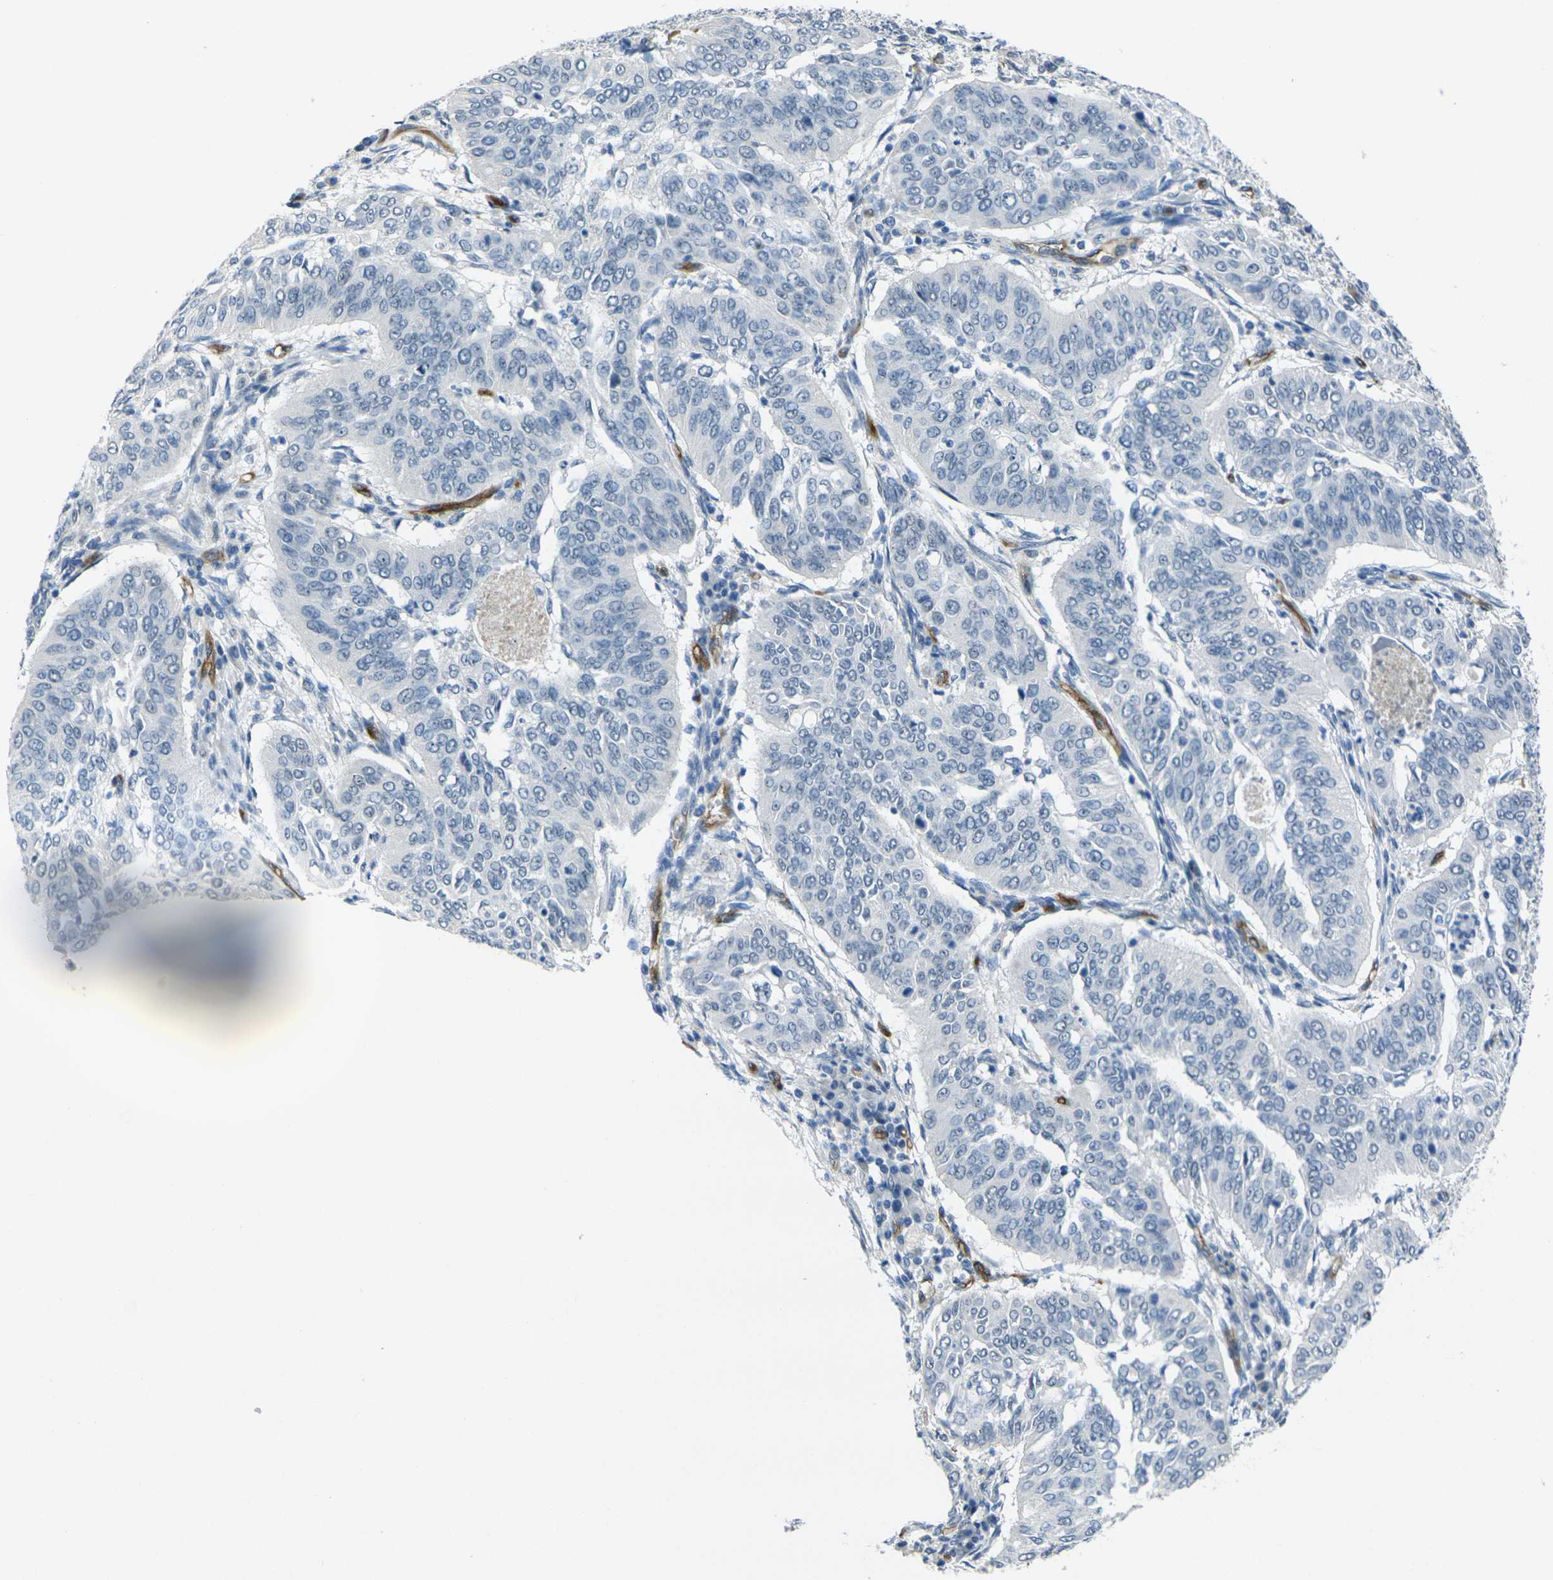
{"staining": {"intensity": "negative", "quantity": "none", "location": "none"}, "tissue": "cervical cancer", "cell_type": "Tumor cells", "image_type": "cancer", "snomed": [{"axis": "morphology", "description": "Normal tissue, NOS"}, {"axis": "morphology", "description": "Squamous cell carcinoma, NOS"}, {"axis": "topography", "description": "Cervix"}], "caption": "Protein analysis of squamous cell carcinoma (cervical) displays no significant staining in tumor cells.", "gene": "HSPA12B", "patient": {"sex": "female", "age": 39}}